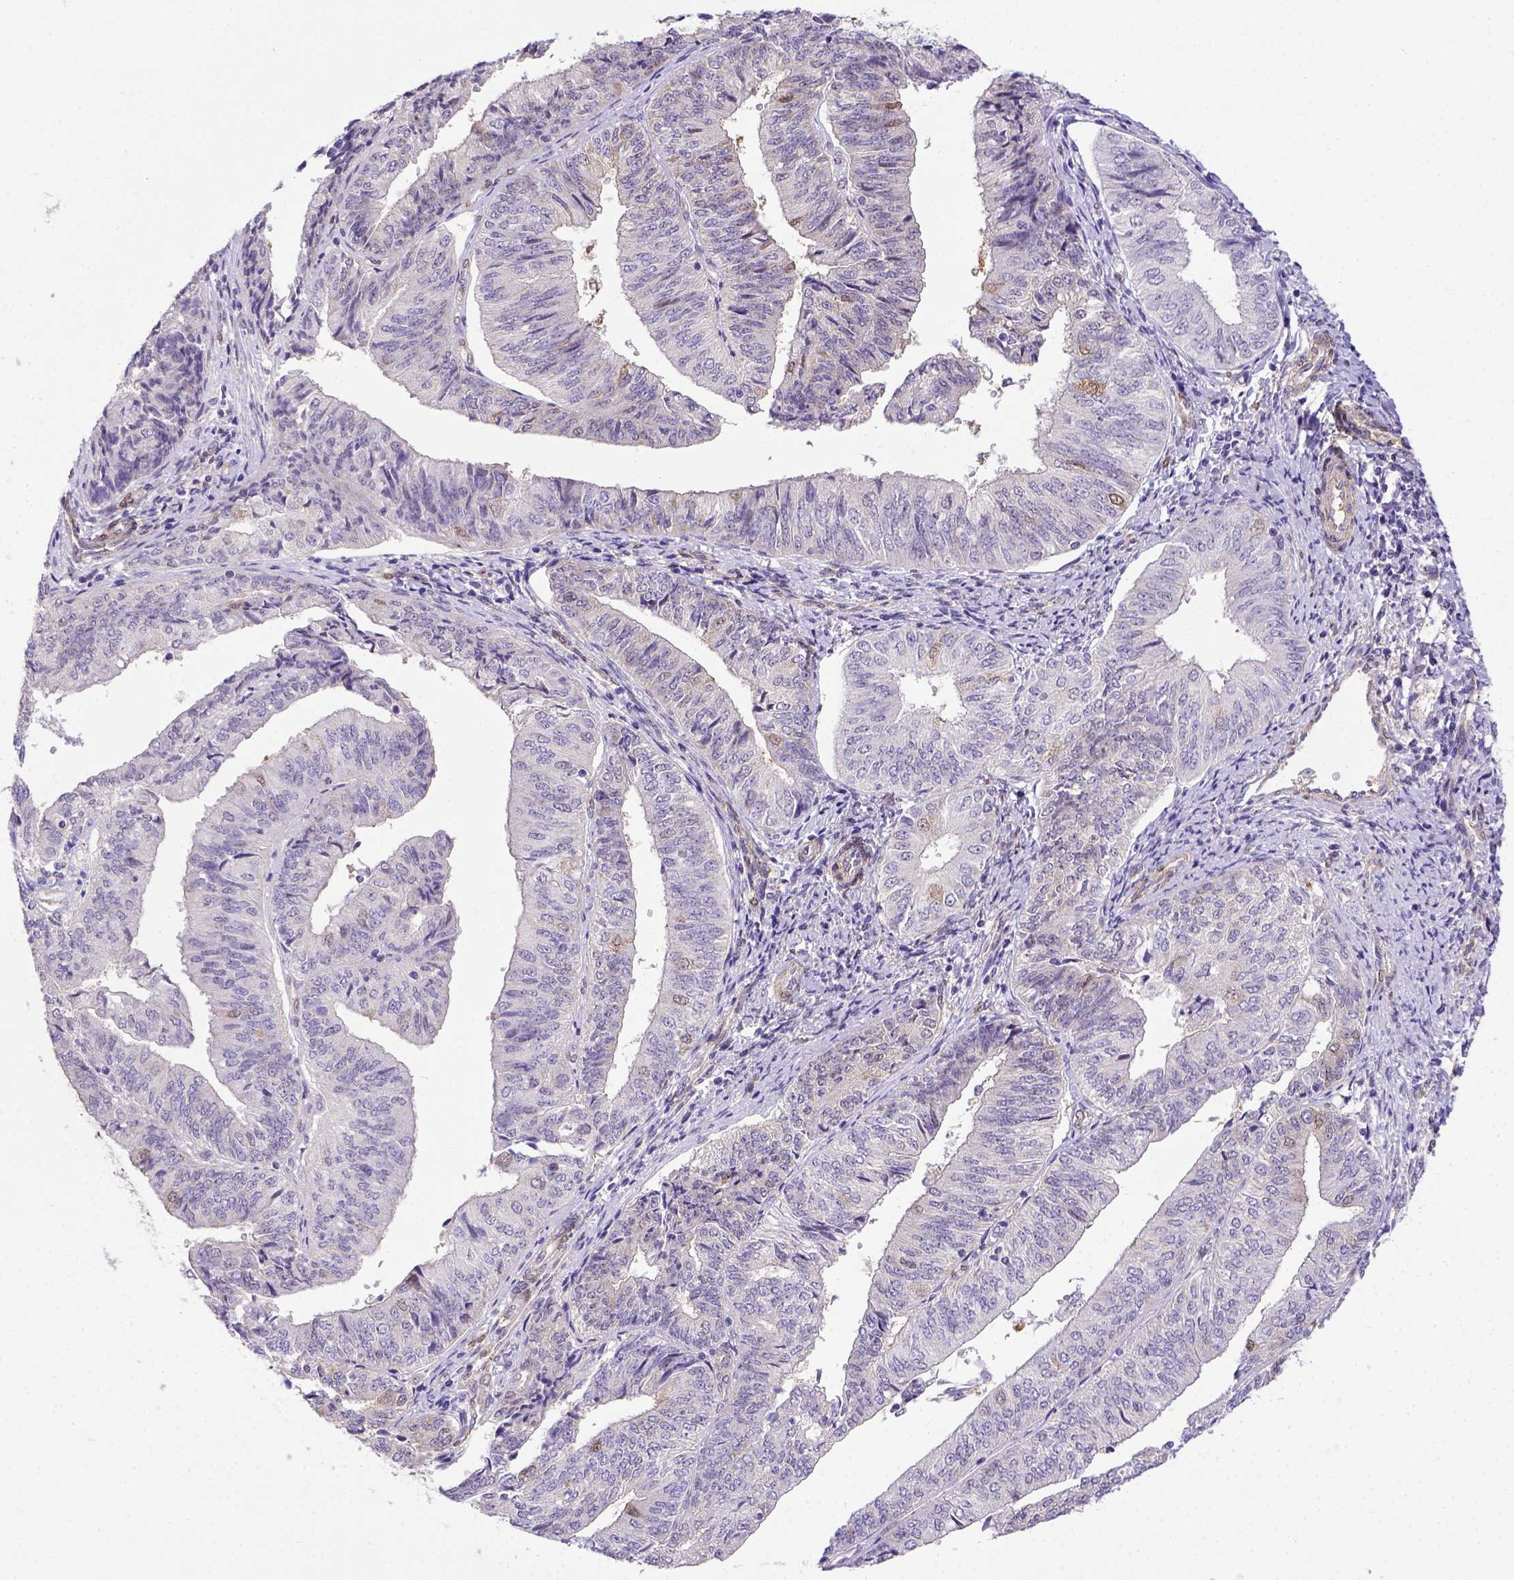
{"staining": {"intensity": "negative", "quantity": "none", "location": "none"}, "tissue": "endometrial cancer", "cell_type": "Tumor cells", "image_type": "cancer", "snomed": [{"axis": "morphology", "description": "Adenocarcinoma, NOS"}, {"axis": "topography", "description": "Endometrium"}], "caption": "Endometrial adenocarcinoma stained for a protein using immunohistochemistry (IHC) shows no expression tumor cells.", "gene": "BTN1A1", "patient": {"sex": "female", "age": 58}}